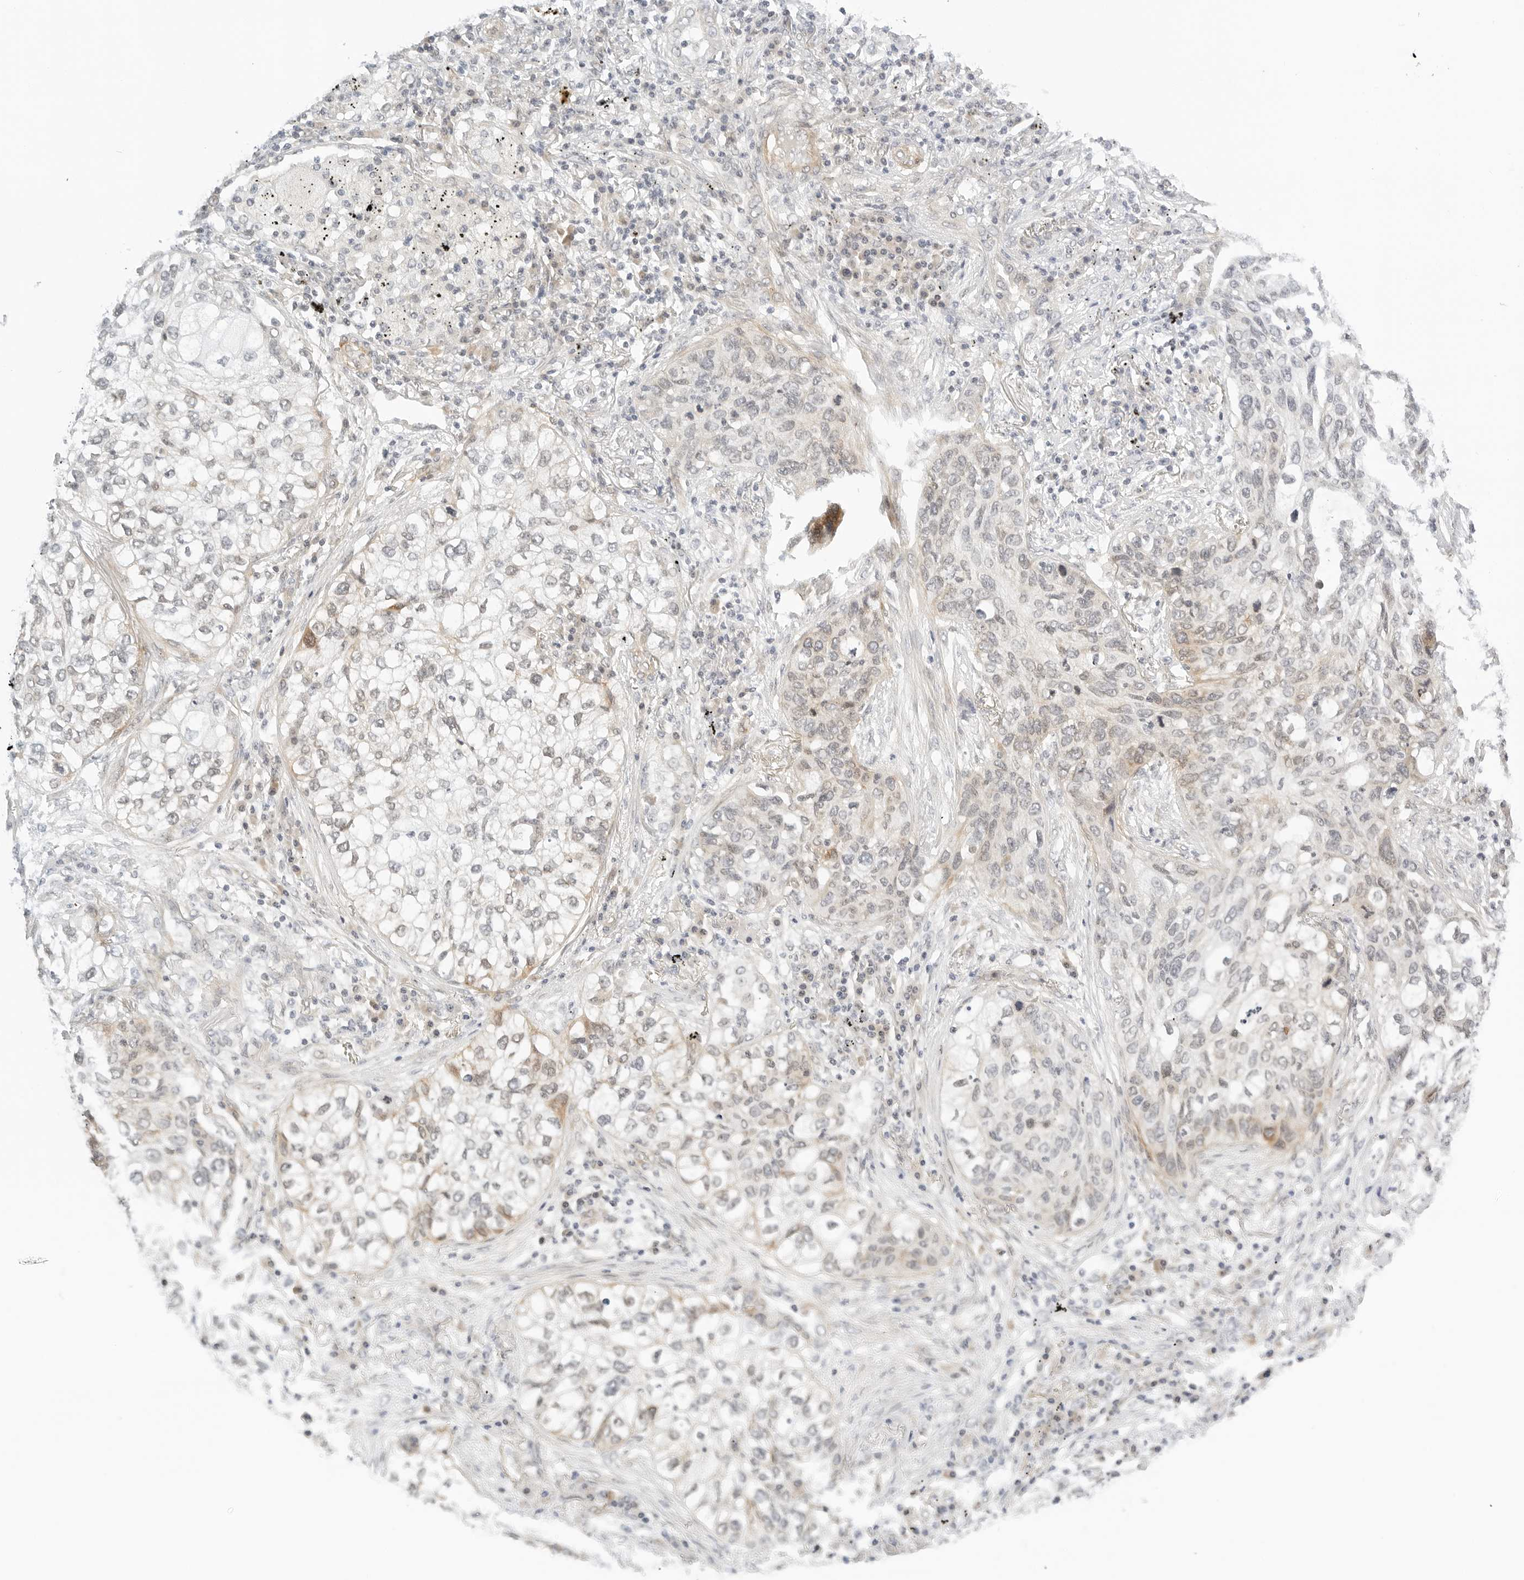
{"staining": {"intensity": "moderate", "quantity": "<25%", "location": "cytoplasmic/membranous"}, "tissue": "lung cancer", "cell_type": "Tumor cells", "image_type": "cancer", "snomed": [{"axis": "morphology", "description": "Squamous cell carcinoma, NOS"}, {"axis": "topography", "description": "Lung"}], "caption": "Lung squamous cell carcinoma stained for a protein exhibits moderate cytoplasmic/membranous positivity in tumor cells.", "gene": "NEO1", "patient": {"sex": "female", "age": 63}}